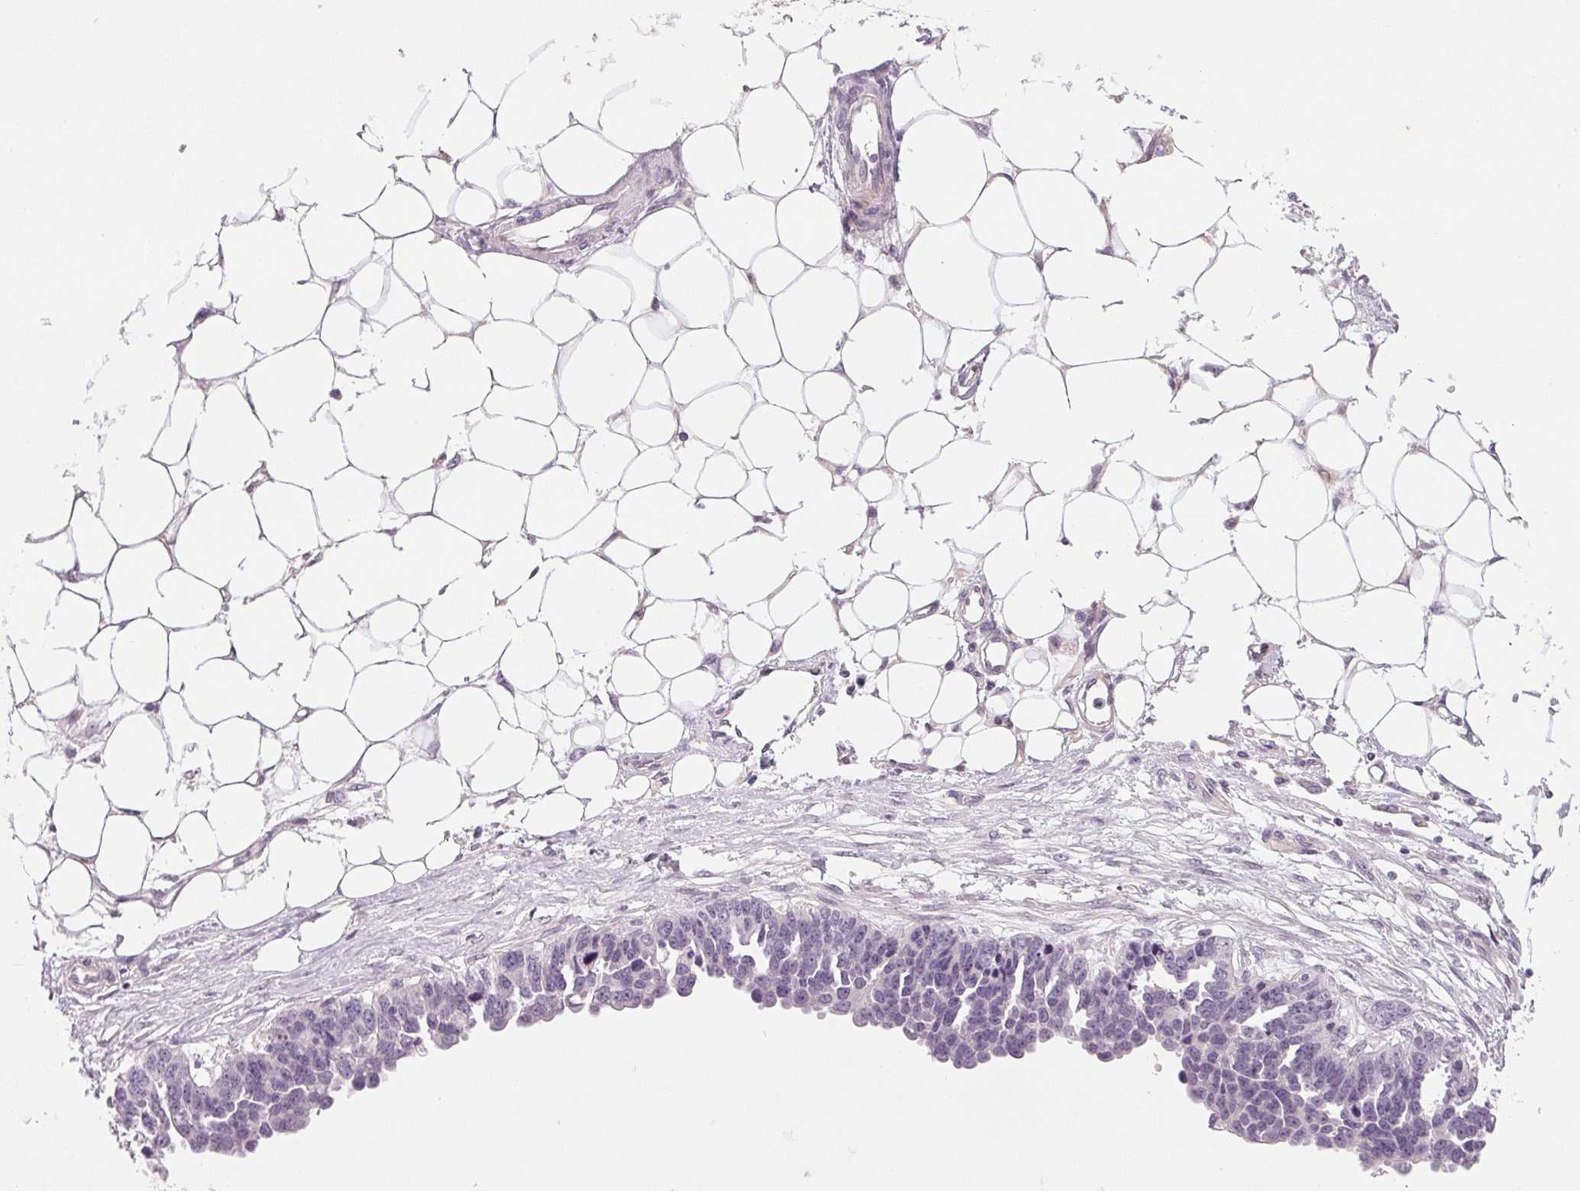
{"staining": {"intensity": "negative", "quantity": "none", "location": "none"}, "tissue": "ovarian cancer", "cell_type": "Tumor cells", "image_type": "cancer", "snomed": [{"axis": "morphology", "description": "Cystadenocarcinoma, serous, NOS"}, {"axis": "topography", "description": "Ovary"}], "caption": "Immunohistochemical staining of human ovarian cancer shows no significant positivity in tumor cells. (Stains: DAB immunohistochemistry with hematoxylin counter stain, Microscopy: brightfield microscopy at high magnification).", "gene": "CFC1", "patient": {"sex": "female", "age": 76}}